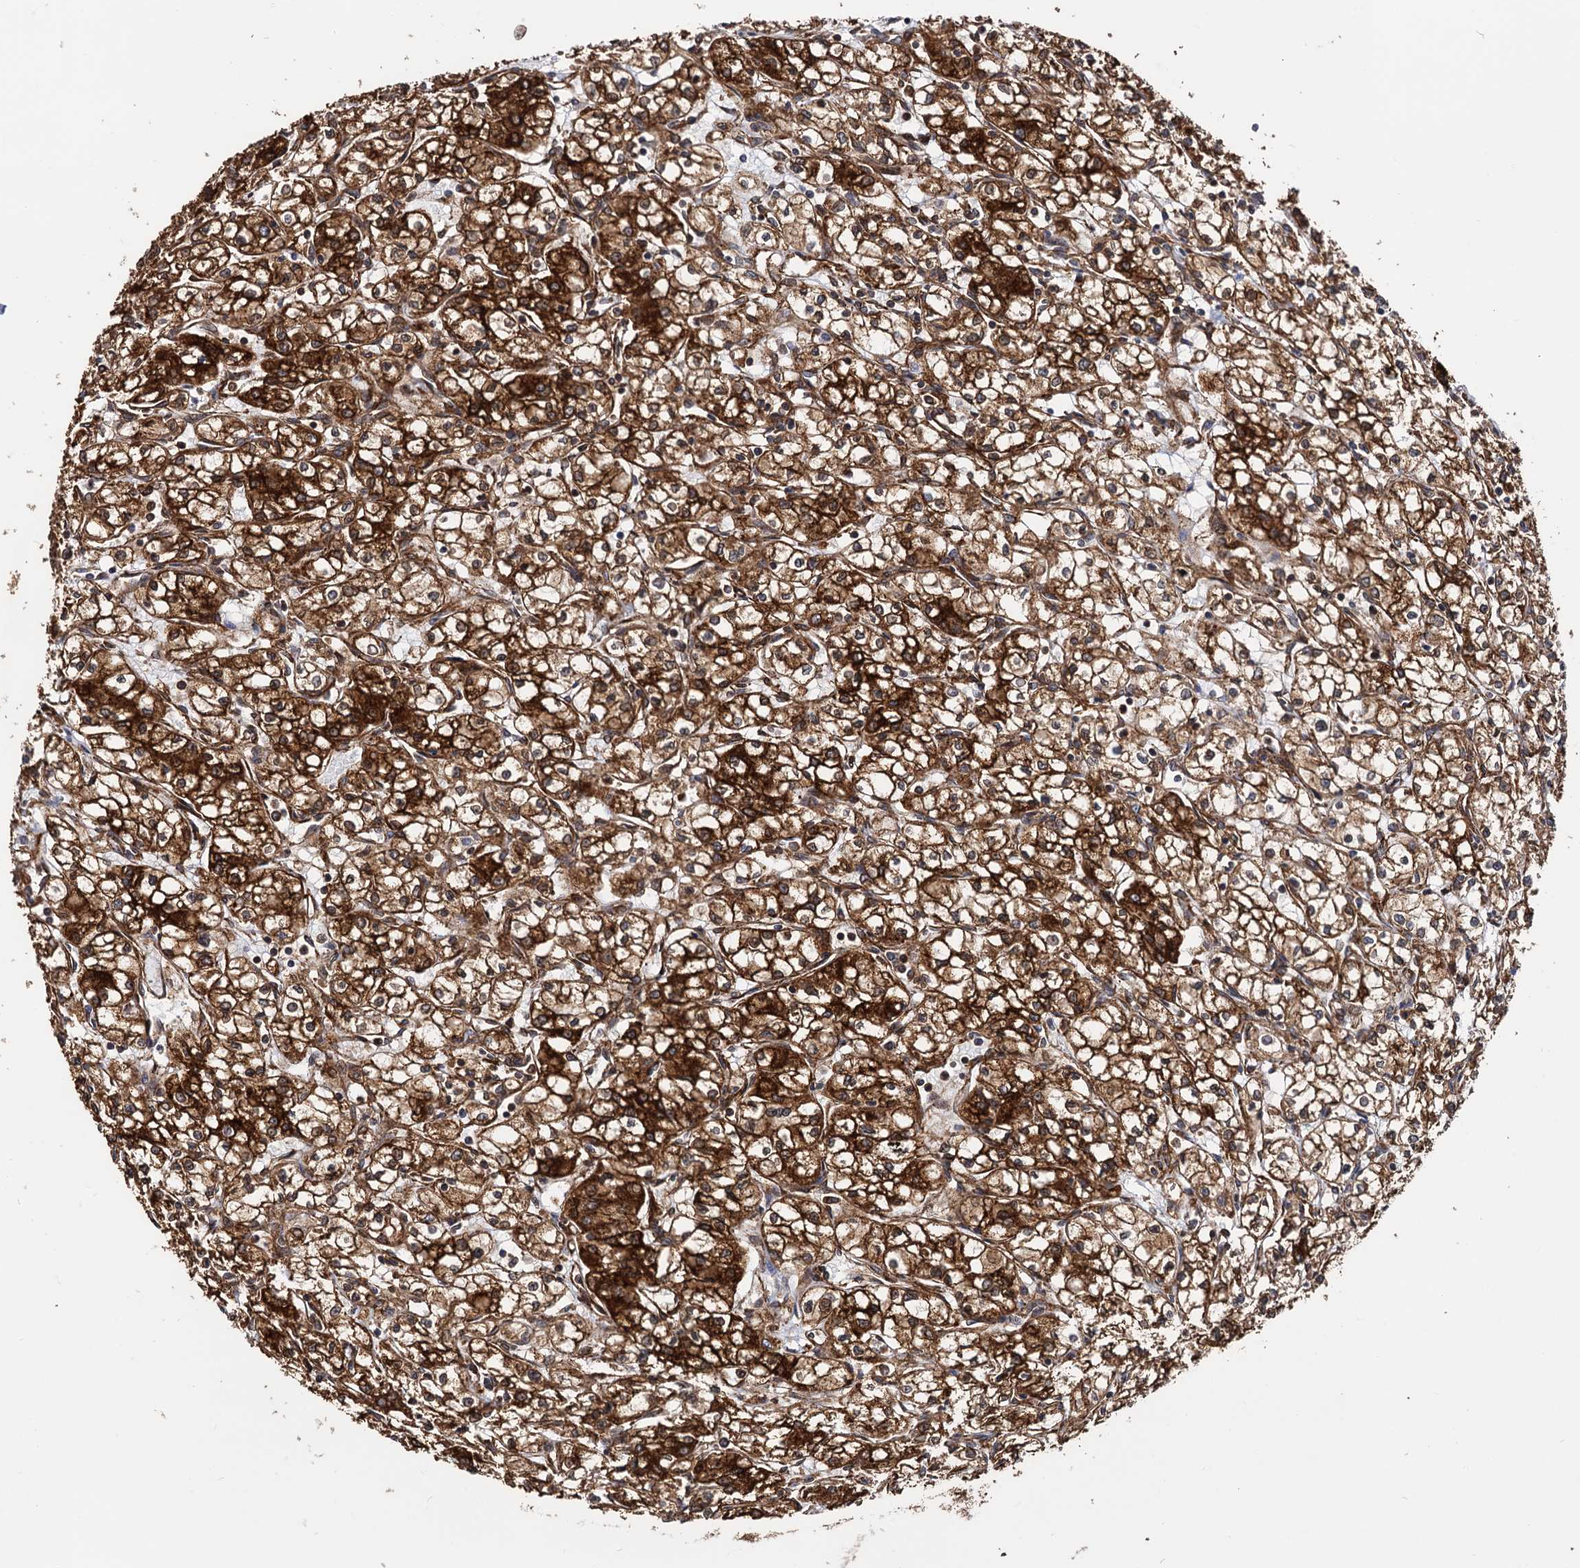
{"staining": {"intensity": "strong", "quantity": ">75%", "location": "cytoplasmic/membranous"}, "tissue": "renal cancer", "cell_type": "Tumor cells", "image_type": "cancer", "snomed": [{"axis": "morphology", "description": "Adenocarcinoma, NOS"}, {"axis": "topography", "description": "Kidney"}], "caption": "Protein staining of renal cancer (adenocarcinoma) tissue displays strong cytoplasmic/membranous staining in approximately >75% of tumor cells.", "gene": "ATP8B4", "patient": {"sex": "male", "age": 59}}